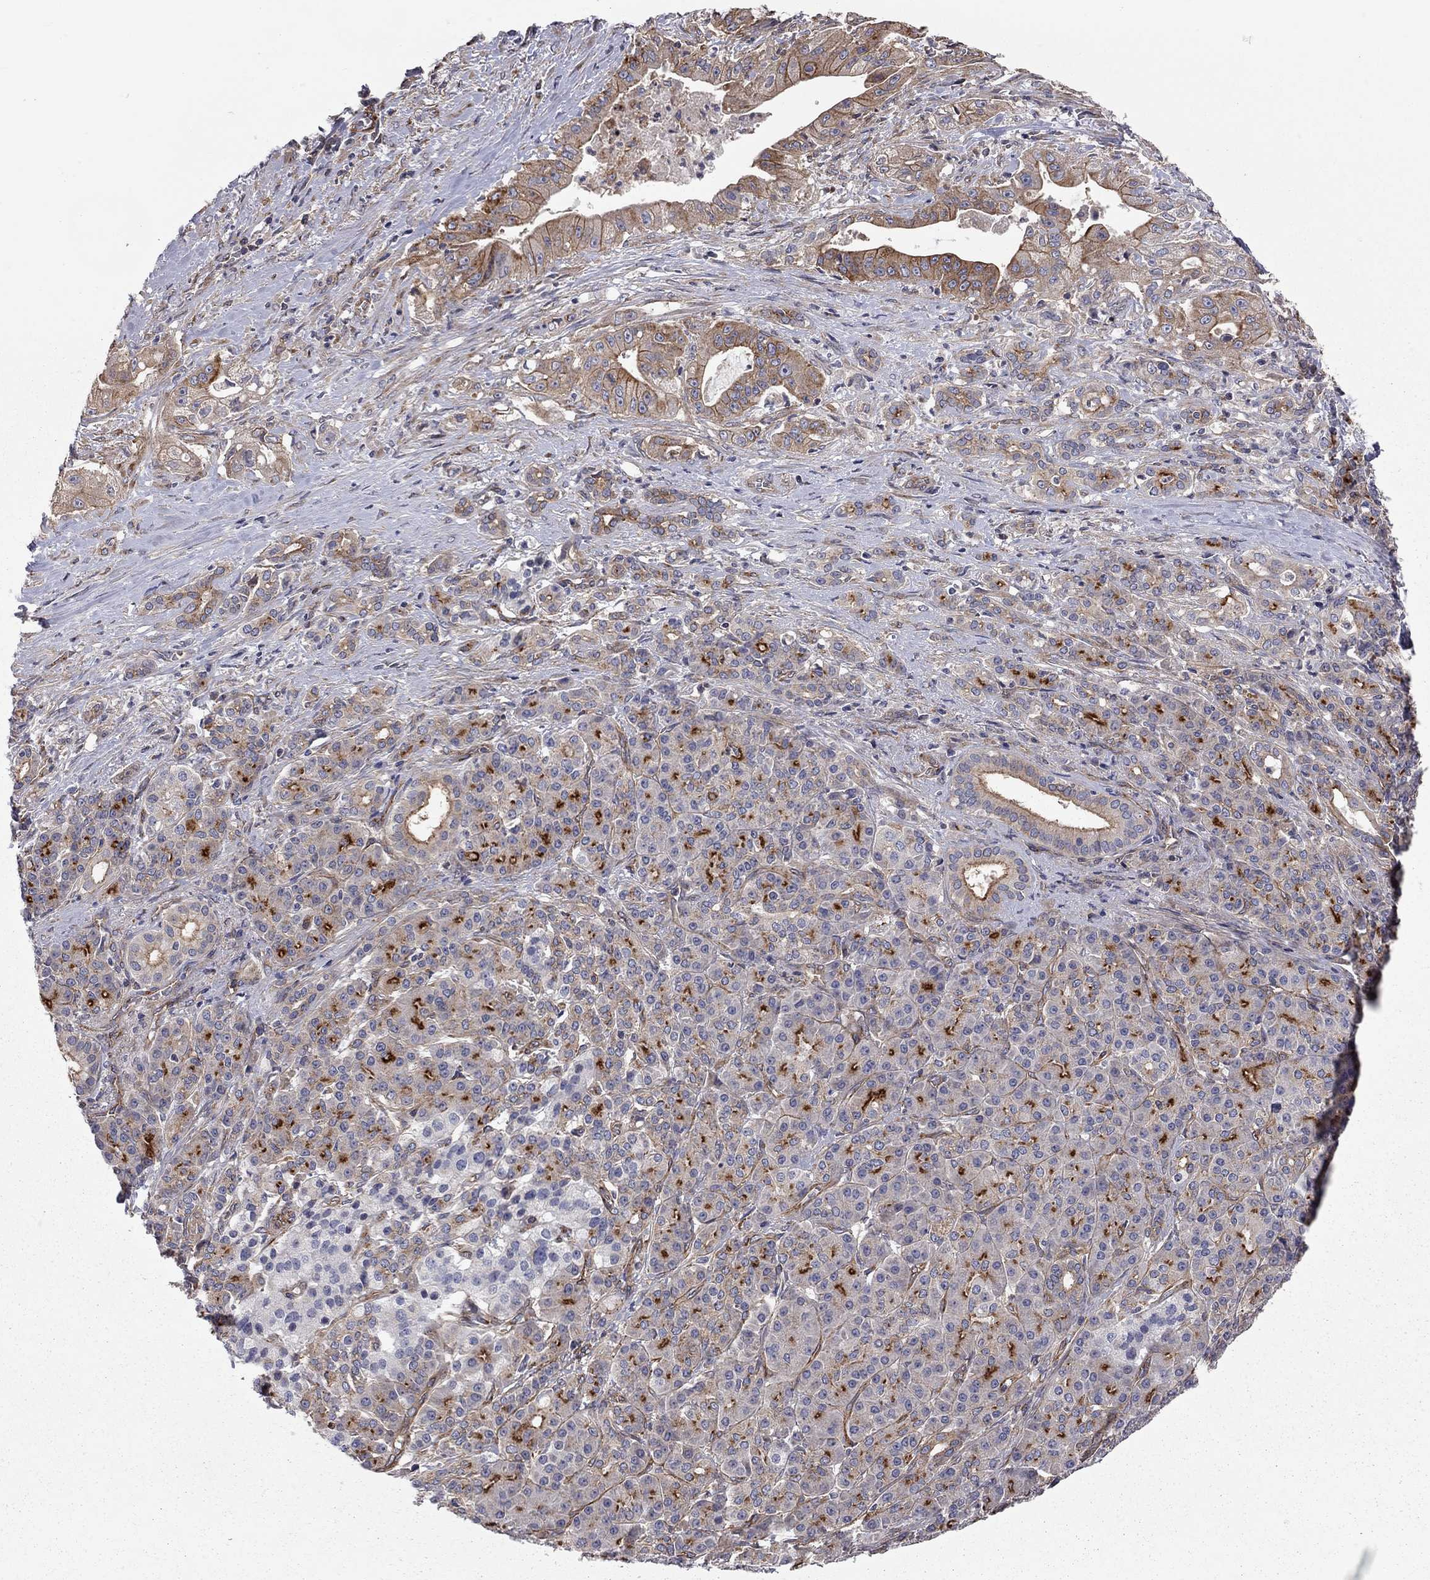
{"staining": {"intensity": "strong", "quantity": "25%-75%", "location": "cytoplasmic/membranous"}, "tissue": "pancreatic cancer", "cell_type": "Tumor cells", "image_type": "cancer", "snomed": [{"axis": "morphology", "description": "Normal tissue, NOS"}, {"axis": "morphology", "description": "Inflammation, NOS"}, {"axis": "morphology", "description": "Adenocarcinoma, NOS"}, {"axis": "topography", "description": "Pancreas"}], "caption": "There is high levels of strong cytoplasmic/membranous staining in tumor cells of pancreatic cancer, as demonstrated by immunohistochemical staining (brown color).", "gene": "RASEF", "patient": {"sex": "male", "age": 57}}